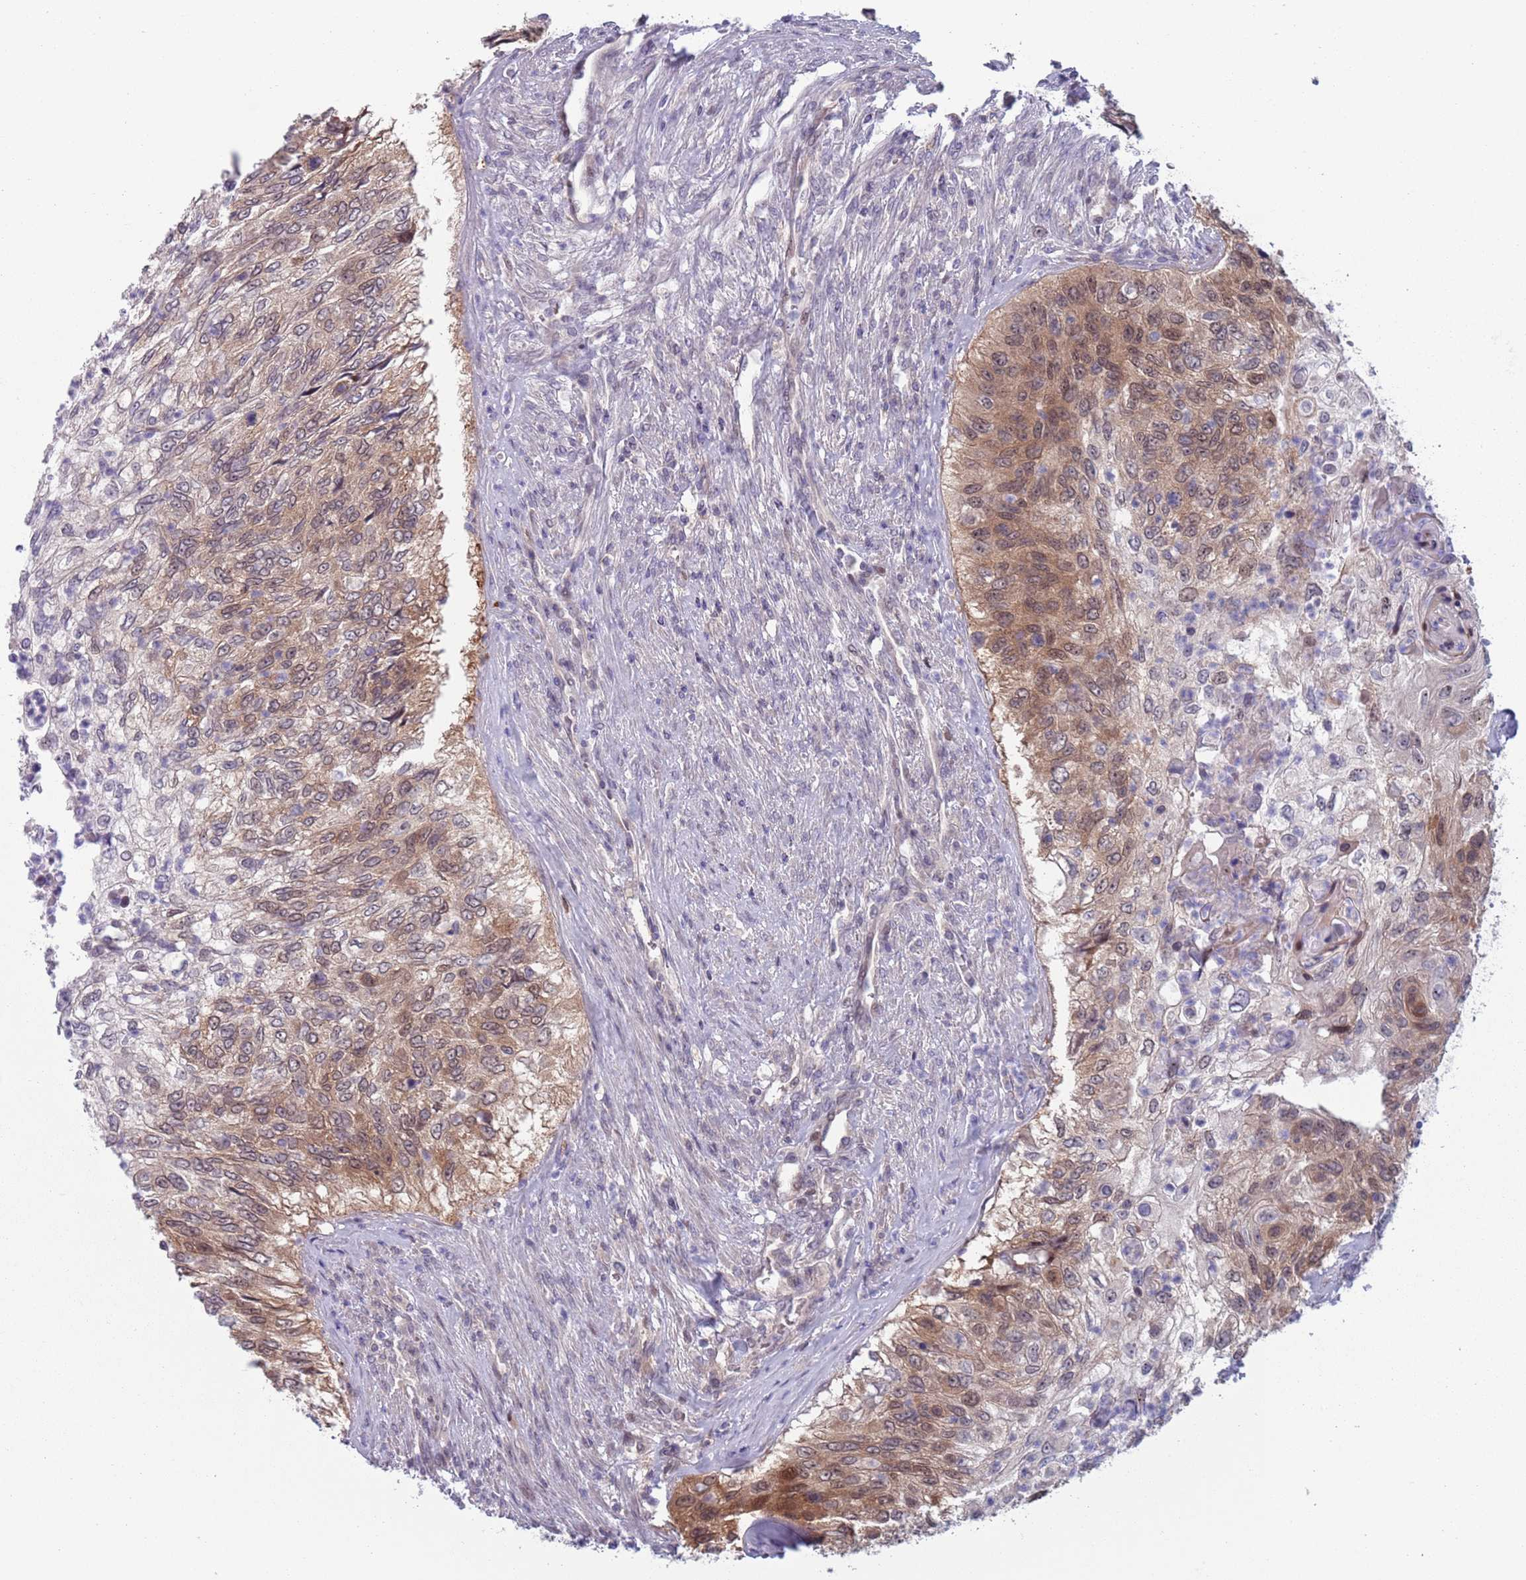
{"staining": {"intensity": "moderate", "quantity": "25%-75%", "location": "cytoplasmic/membranous,nuclear"}, "tissue": "urothelial cancer", "cell_type": "Tumor cells", "image_type": "cancer", "snomed": [{"axis": "morphology", "description": "Urothelial carcinoma, High grade"}, {"axis": "topography", "description": "Urinary bladder"}], "caption": "A medium amount of moderate cytoplasmic/membranous and nuclear staining is seen in approximately 25%-75% of tumor cells in urothelial cancer tissue.", "gene": "CLNS1A", "patient": {"sex": "female", "age": 60}}